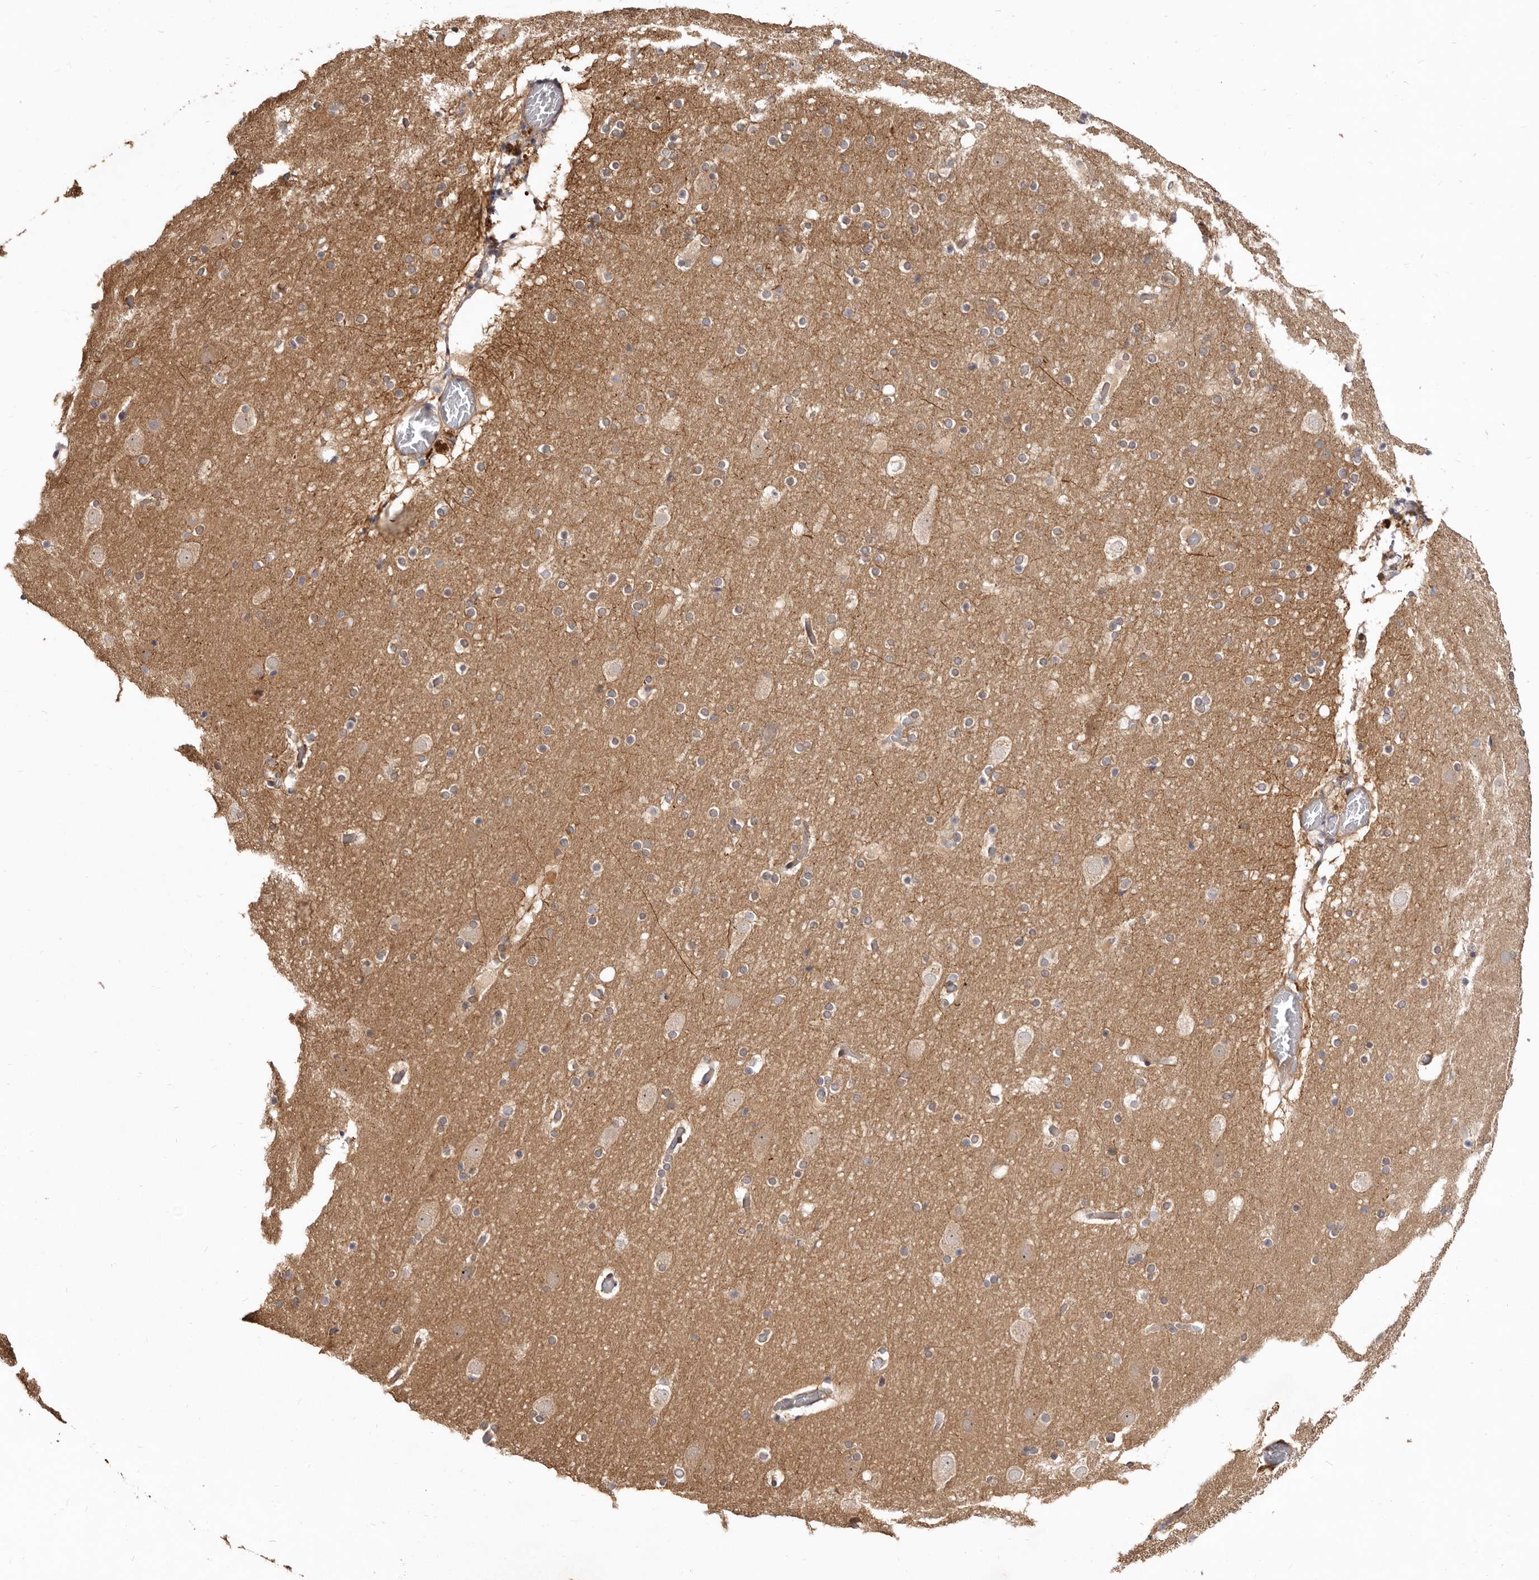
{"staining": {"intensity": "moderate", "quantity": ">75%", "location": "cytoplasmic/membranous"}, "tissue": "cerebral cortex", "cell_type": "Endothelial cells", "image_type": "normal", "snomed": [{"axis": "morphology", "description": "Normal tissue, NOS"}, {"axis": "topography", "description": "Cerebral cortex"}], "caption": "IHC staining of unremarkable cerebral cortex, which demonstrates medium levels of moderate cytoplasmic/membranous positivity in about >75% of endothelial cells indicating moderate cytoplasmic/membranous protein staining. The staining was performed using DAB (3,3'-diaminobenzidine) (brown) for protein detection and nuclei were counterstained in hematoxylin (blue).", "gene": "GPATCH4", "patient": {"sex": "male", "age": 57}}